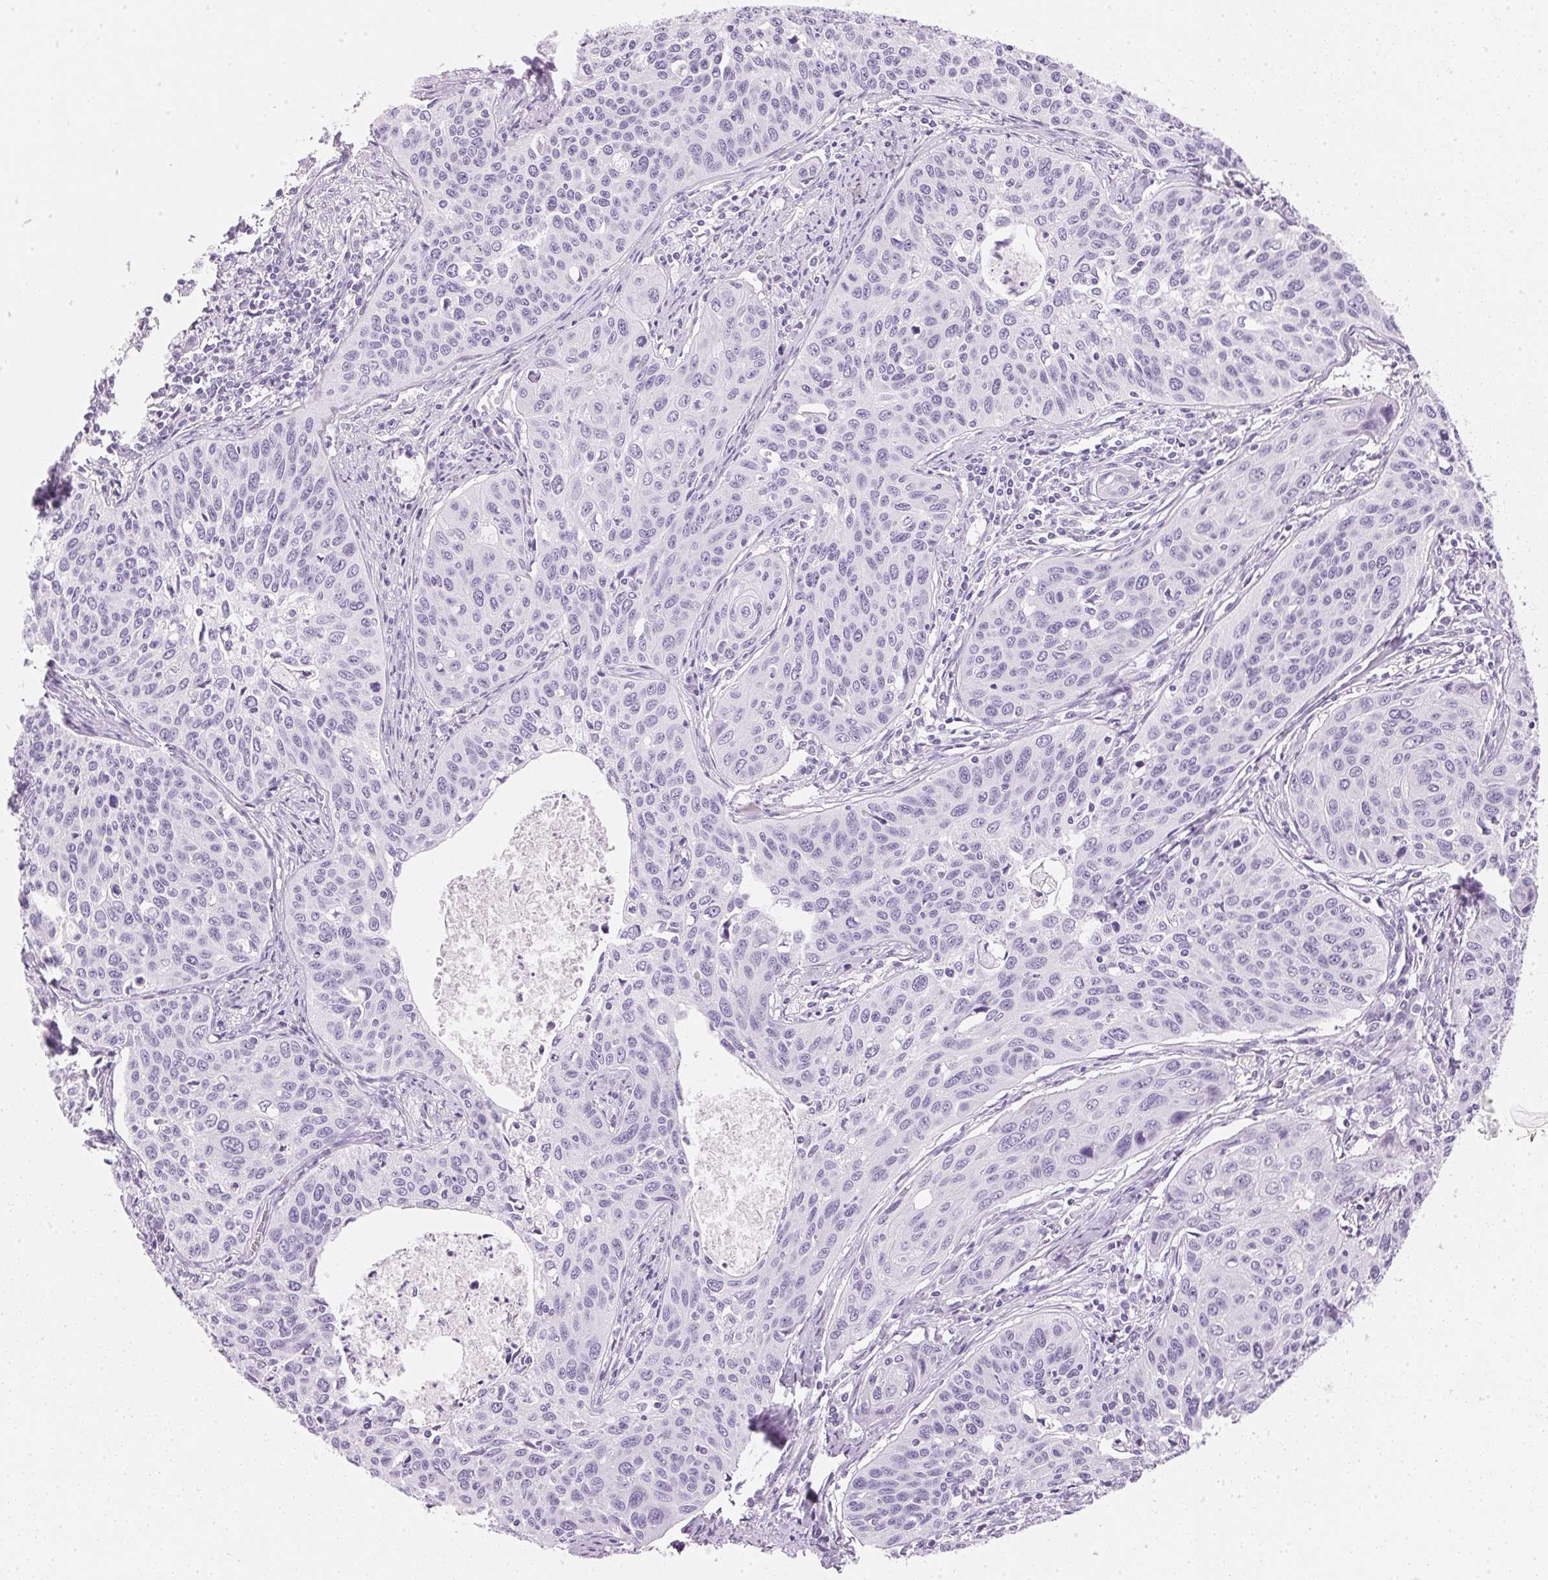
{"staining": {"intensity": "negative", "quantity": "none", "location": "none"}, "tissue": "cervical cancer", "cell_type": "Tumor cells", "image_type": "cancer", "snomed": [{"axis": "morphology", "description": "Squamous cell carcinoma, NOS"}, {"axis": "topography", "description": "Cervix"}], "caption": "This photomicrograph is of cervical squamous cell carcinoma stained with IHC to label a protein in brown with the nuclei are counter-stained blue. There is no positivity in tumor cells.", "gene": "IGFBP1", "patient": {"sex": "female", "age": 31}}